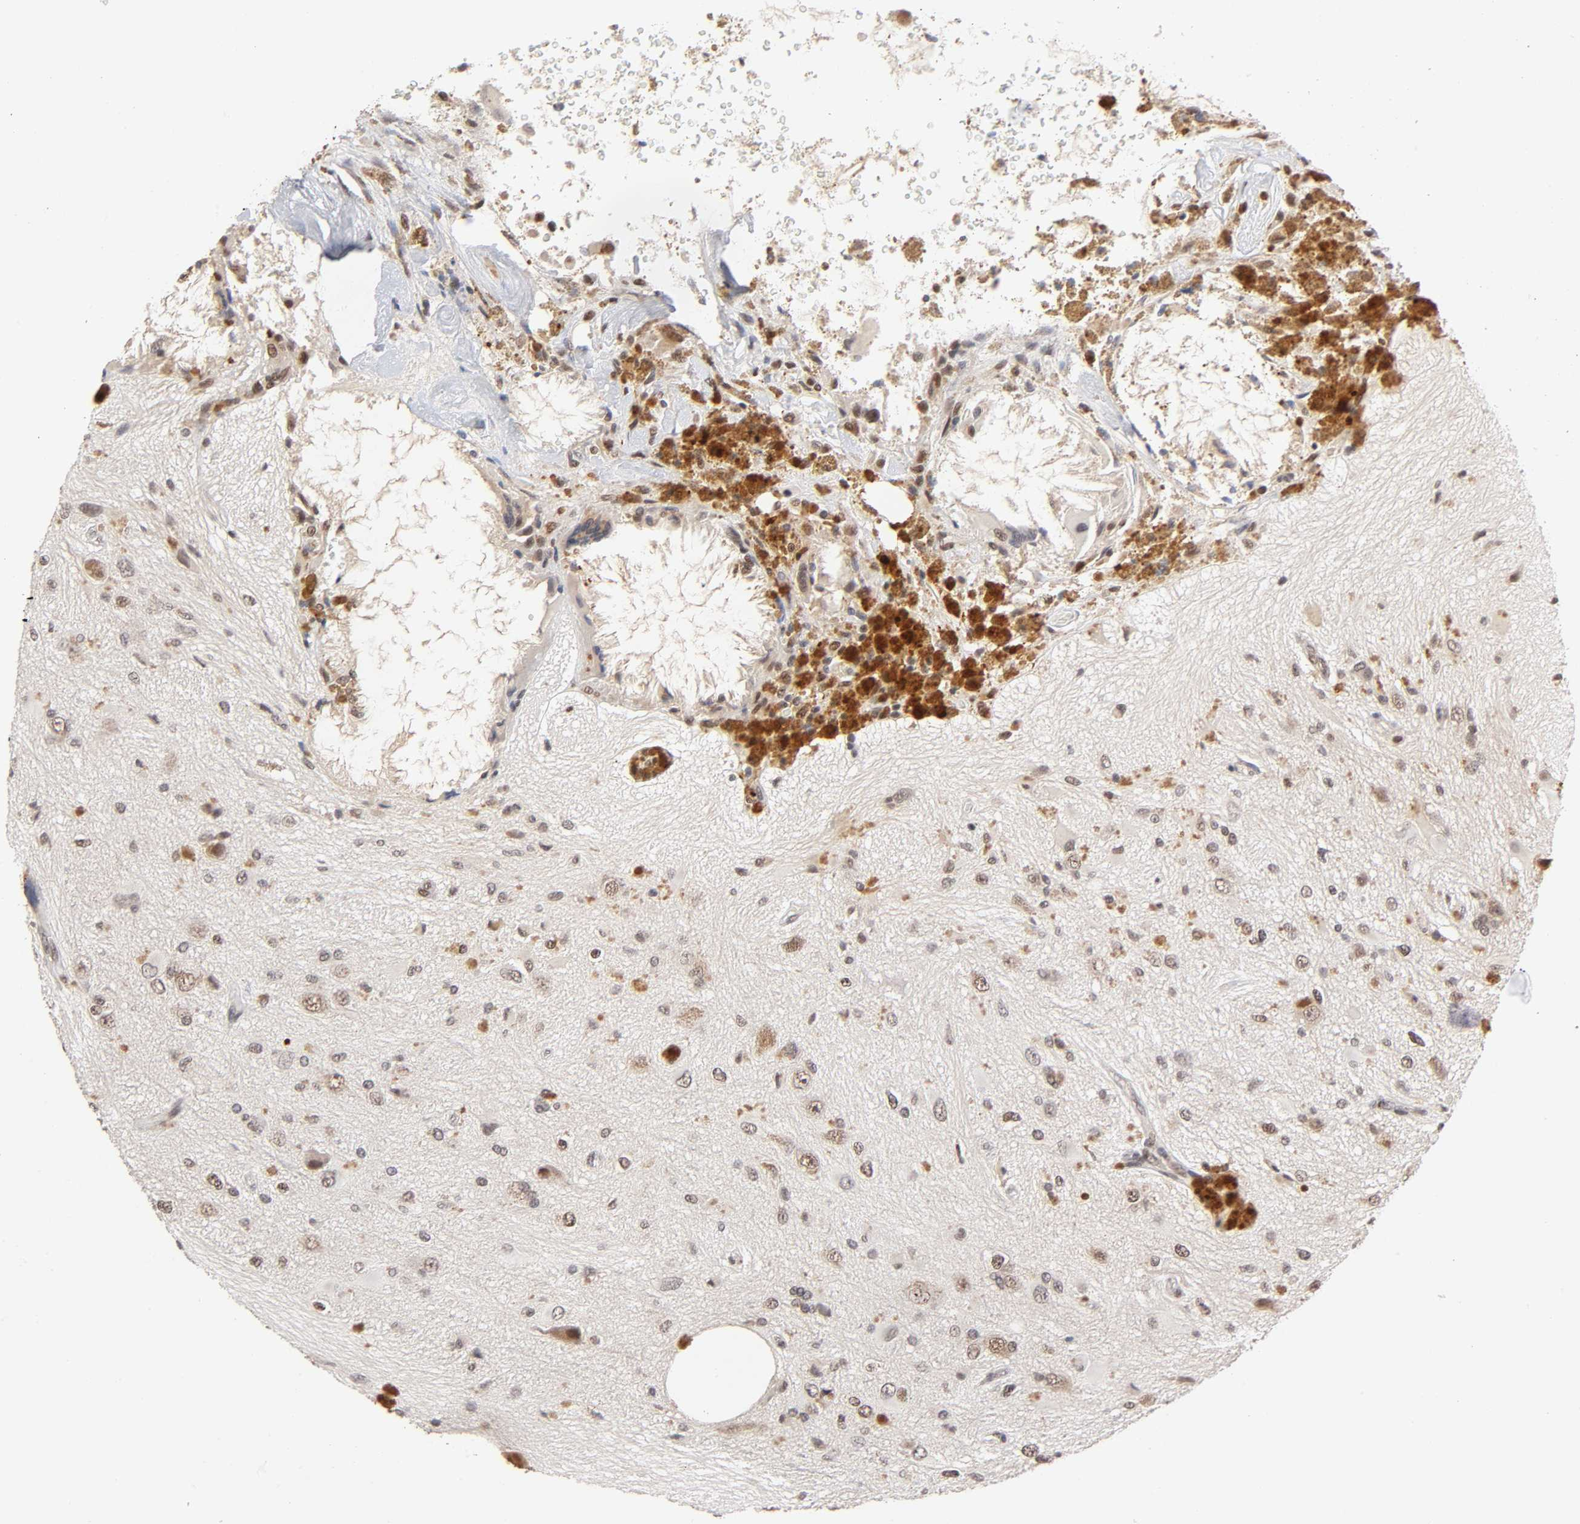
{"staining": {"intensity": "strong", "quantity": "25%-75%", "location": "cytoplasmic/membranous,nuclear"}, "tissue": "glioma", "cell_type": "Tumor cells", "image_type": "cancer", "snomed": [{"axis": "morphology", "description": "Glioma, malignant, High grade"}, {"axis": "topography", "description": "Brain"}], "caption": "Glioma stained for a protein (brown) reveals strong cytoplasmic/membranous and nuclear positive expression in about 25%-75% of tumor cells.", "gene": "EP300", "patient": {"sex": "male", "age": 47}}